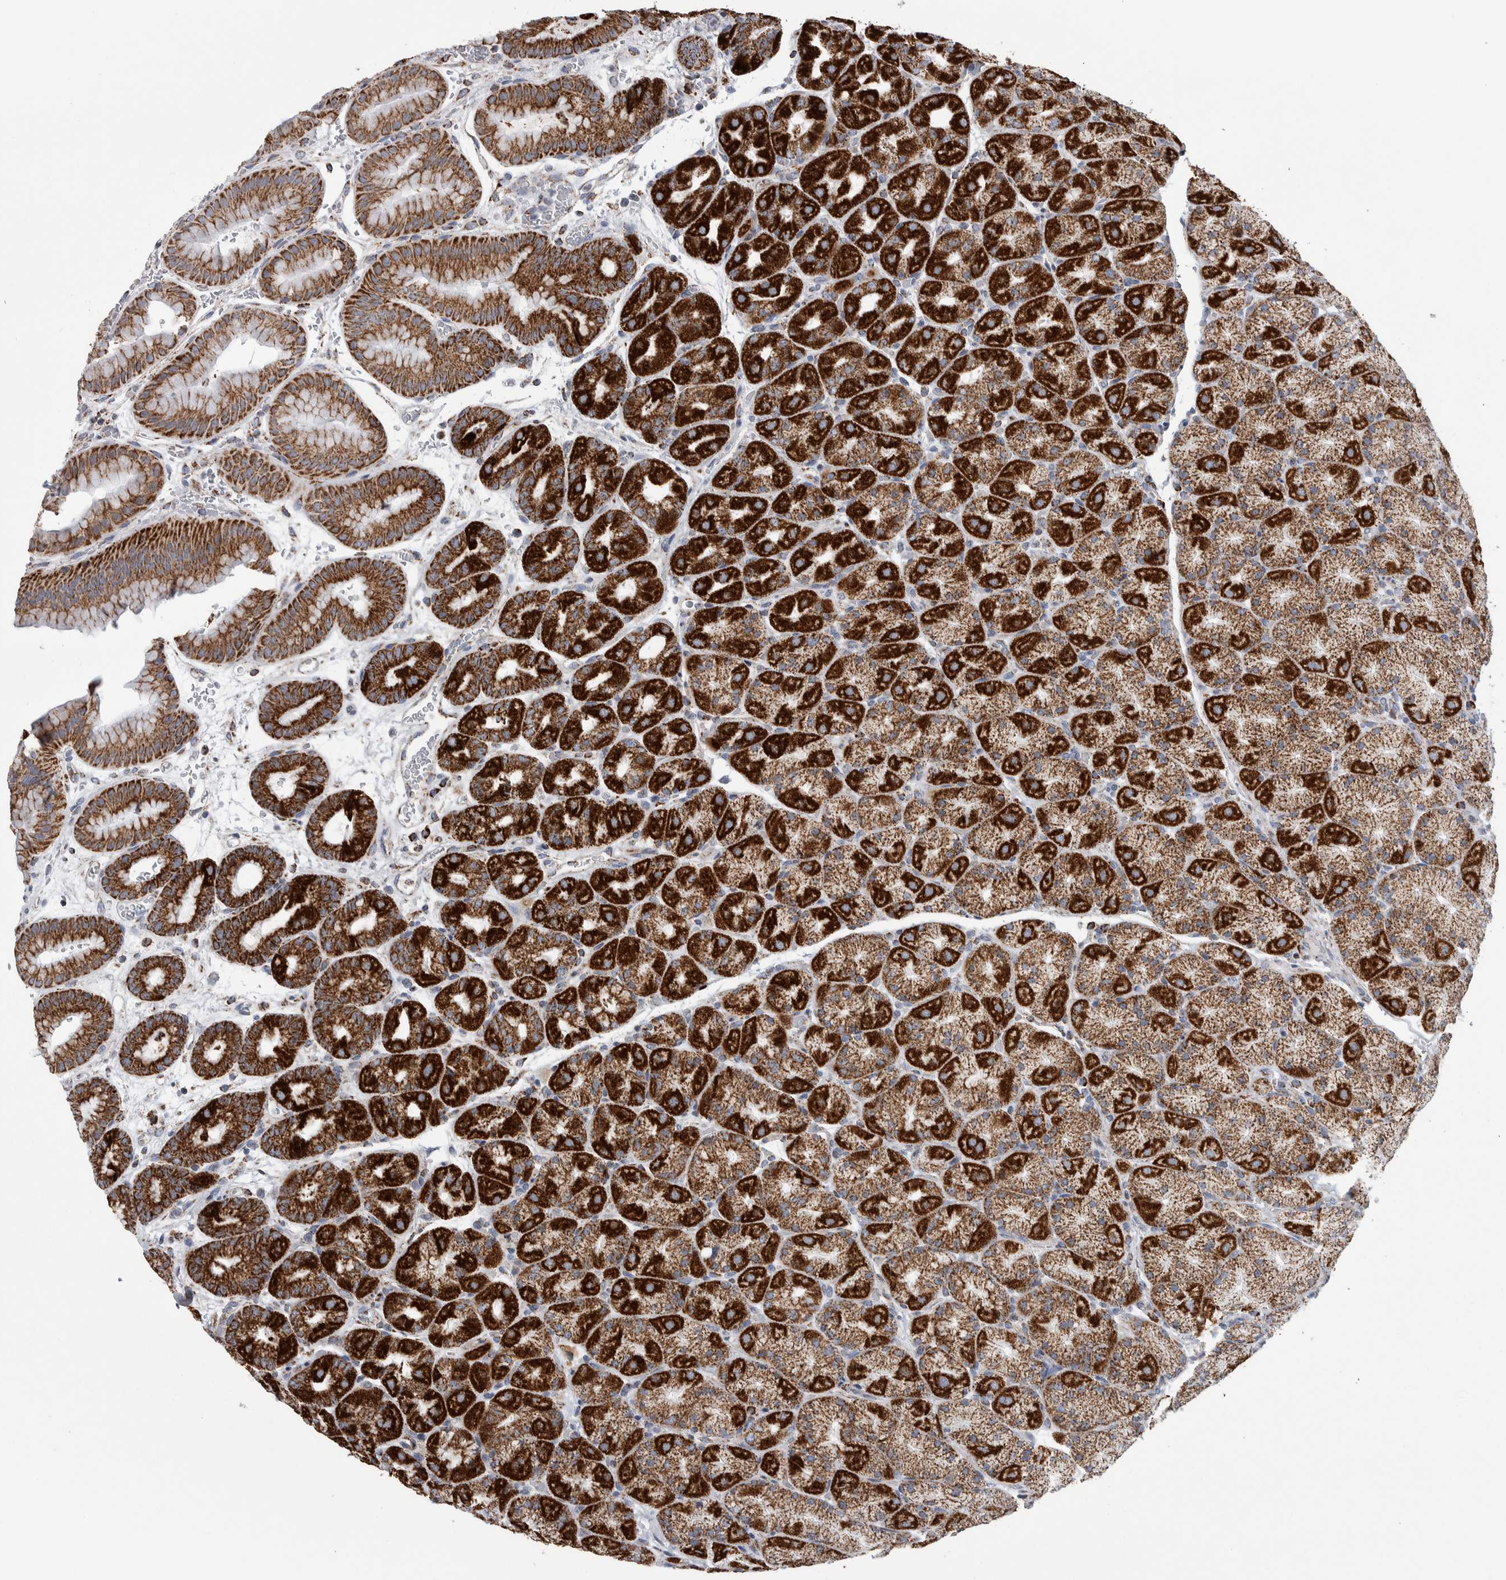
{"staining": {"intensity": "strong", "quantity": ">75%", "location": "cytoplasmic/membranous"}, "tissue": "stomach", "cell_type": "Glandular cells", "image_type": "normal", "snomed": [{"axis": "morphology", "description": "Normal tissue, NOS"}, {"axis": "morphology", "description": "Carcinoid, malignant, NOS"}, {"axis": "topography", "description": "Stomach, upper"}], "caption": "Normal stomach reveals strong cytoplasmic/membranous staining in approximately >75% of glandular cells, visualized by immunohistochemistry. The protein of interest is stained brown, and the nuclei are stained in blue (DAB IHC with brightfield microscopy, high magnification).", "gene": "ETFA", "patient": {"sex": "male", "age": 39}}